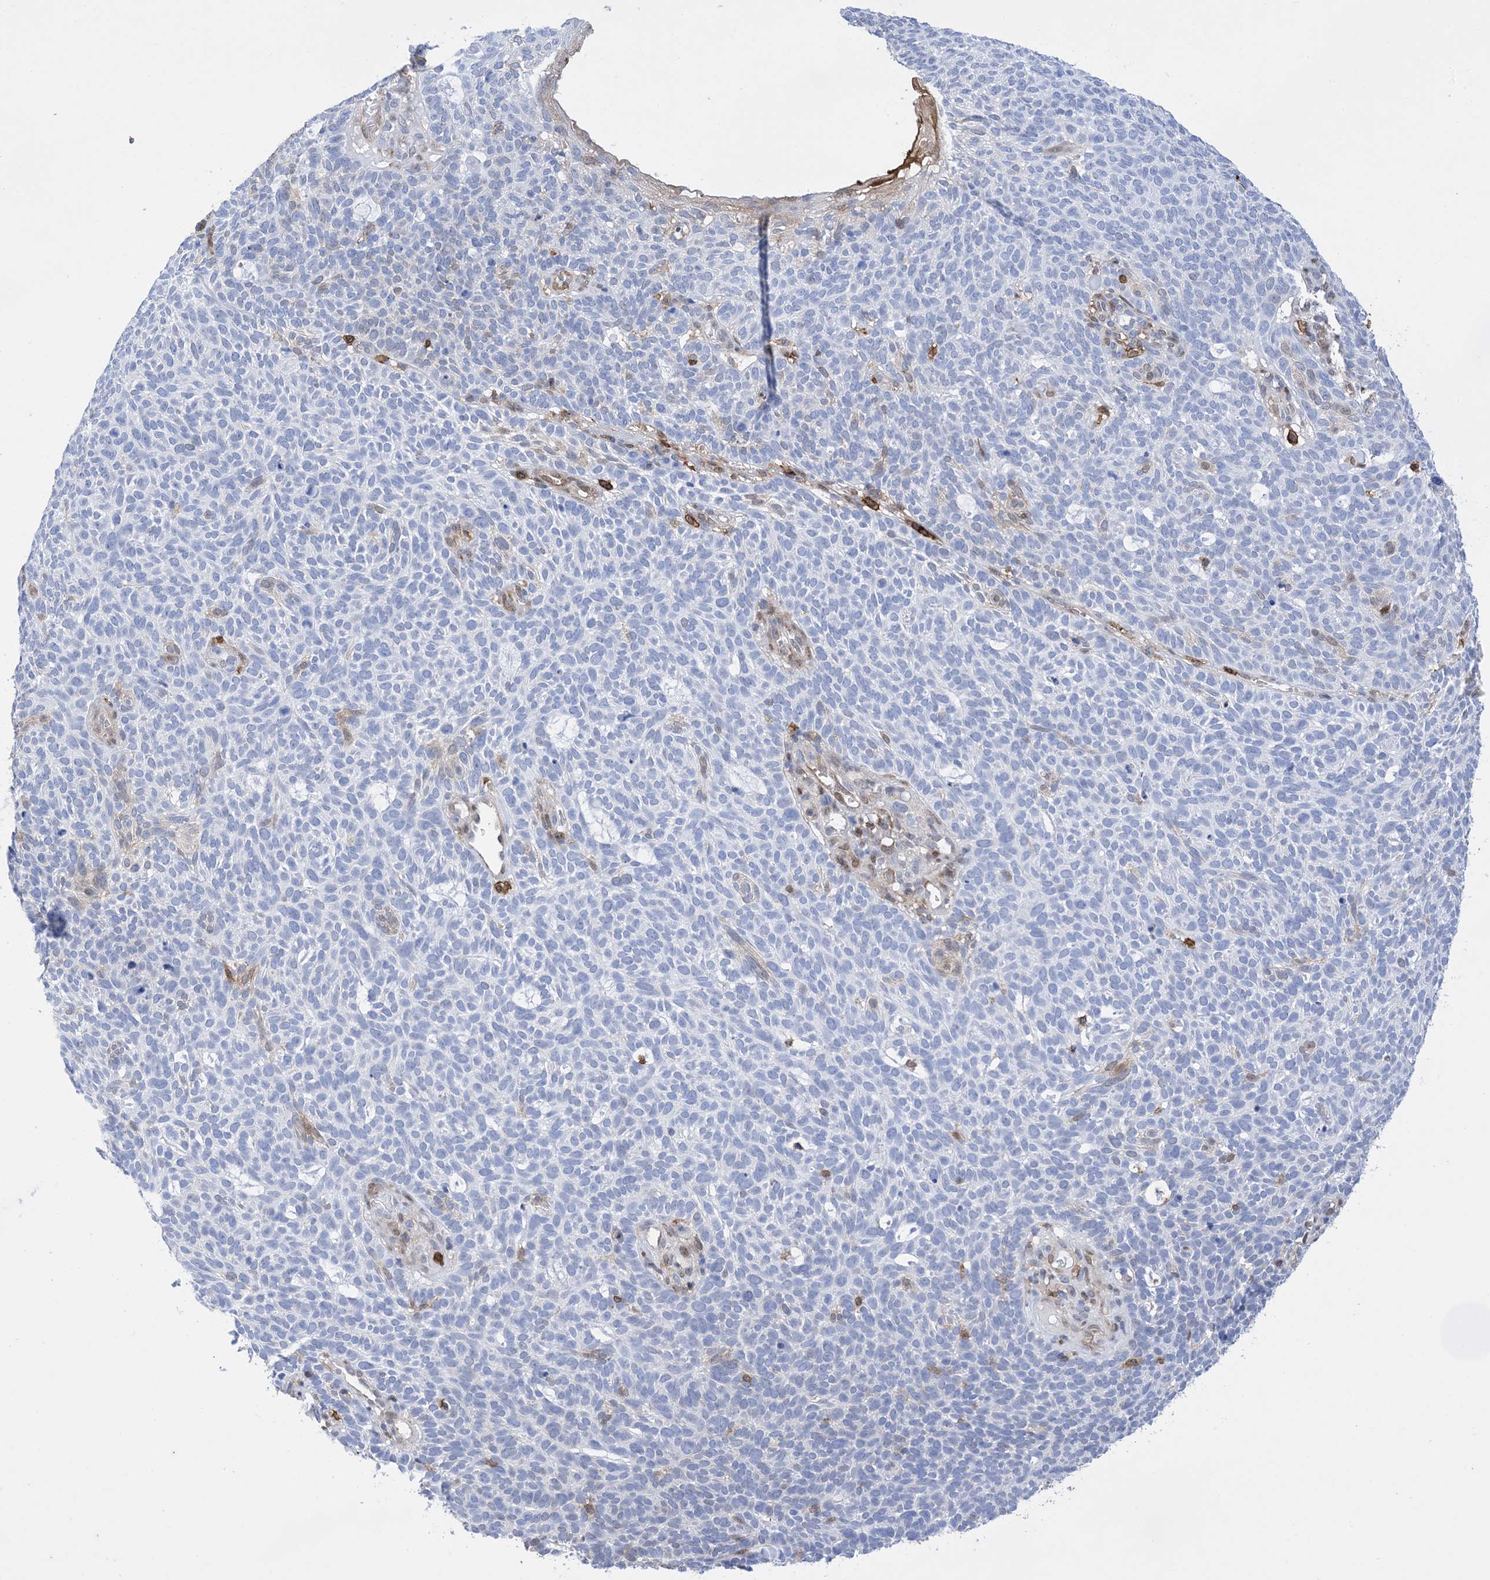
{"staining": {"intensity": "negative", "quantity": "none", "location": "none"}, "tissue": "skin cancer", "cell_type": "Tumor cells", "image_type": "cancer", "snomed": [{"axis": "morphology", "description": "Squamous cell carcinoma, NOS"}, {"axis": "topography", "description": "Skin"}], "caption": "Skin cancer (squamous cell carcinoma) was stained to show a protein in brown. There is no significant staining in tumor cells. (Immunohistochemistry, brightfield microscopy, high magnification).", "gene": "ANXA1", "patient": {"sex": "female", "age": 90}}